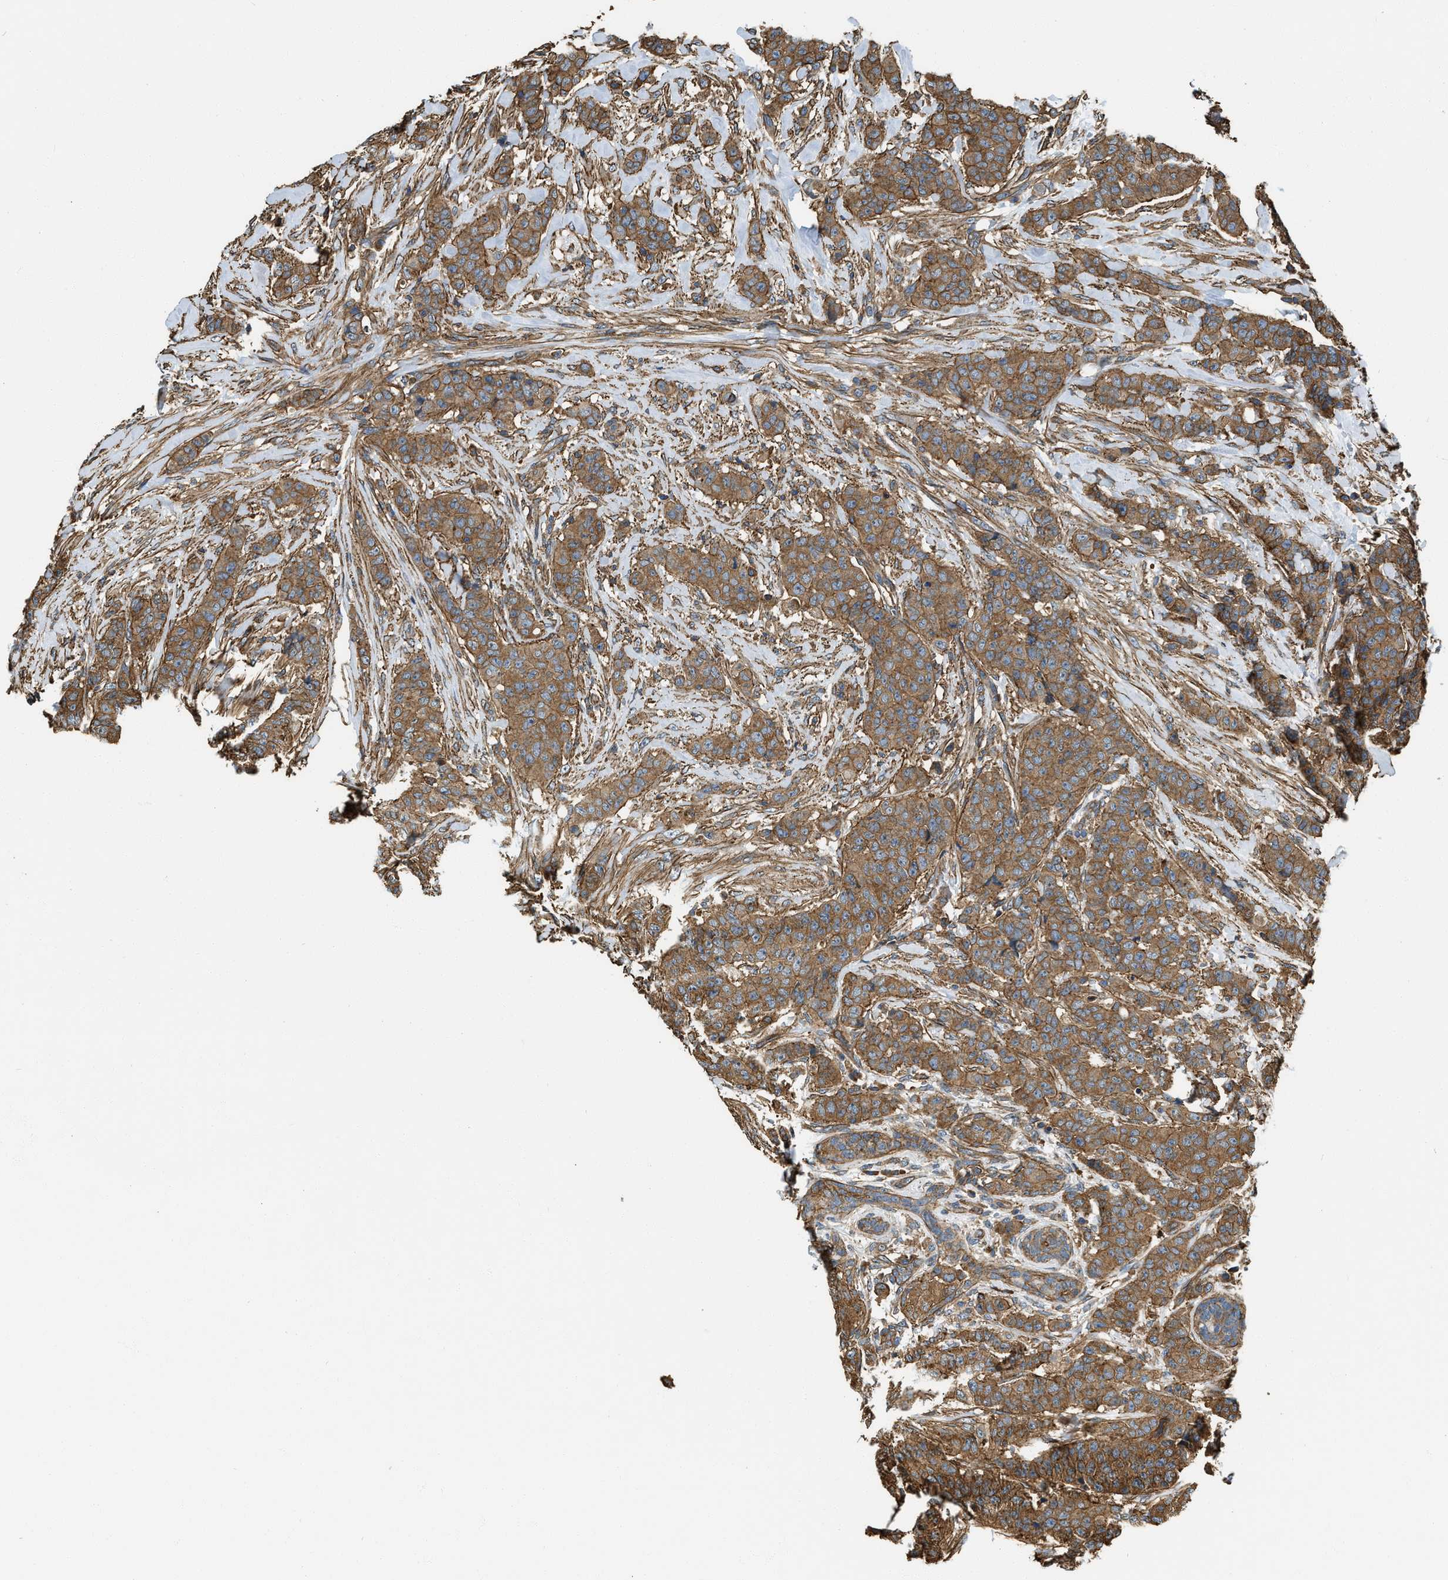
{"staining": {"intensity": "moderate", "quantity": ">75%", "location": "cytoplasmic/membranous"}, "tissue": "breast cancer", "cell_type": "Tumor cells", "image_type": "cancer", "snomed": [{"axis": "morphology", "description": "Normal tissue, NOS"}, {"axis": "morphology", "description": "Duct carcinoma"}, {"axis": "topography", "description": "Breast"}], "caption": "Immunohistochemical staining of breast cancer reveals medium levels of moderate cytoplasmic/membranous protein expression in about >75% of tumor cells.", "gene": "YARS1", "patient": {"sex": "female", "age": 40}}